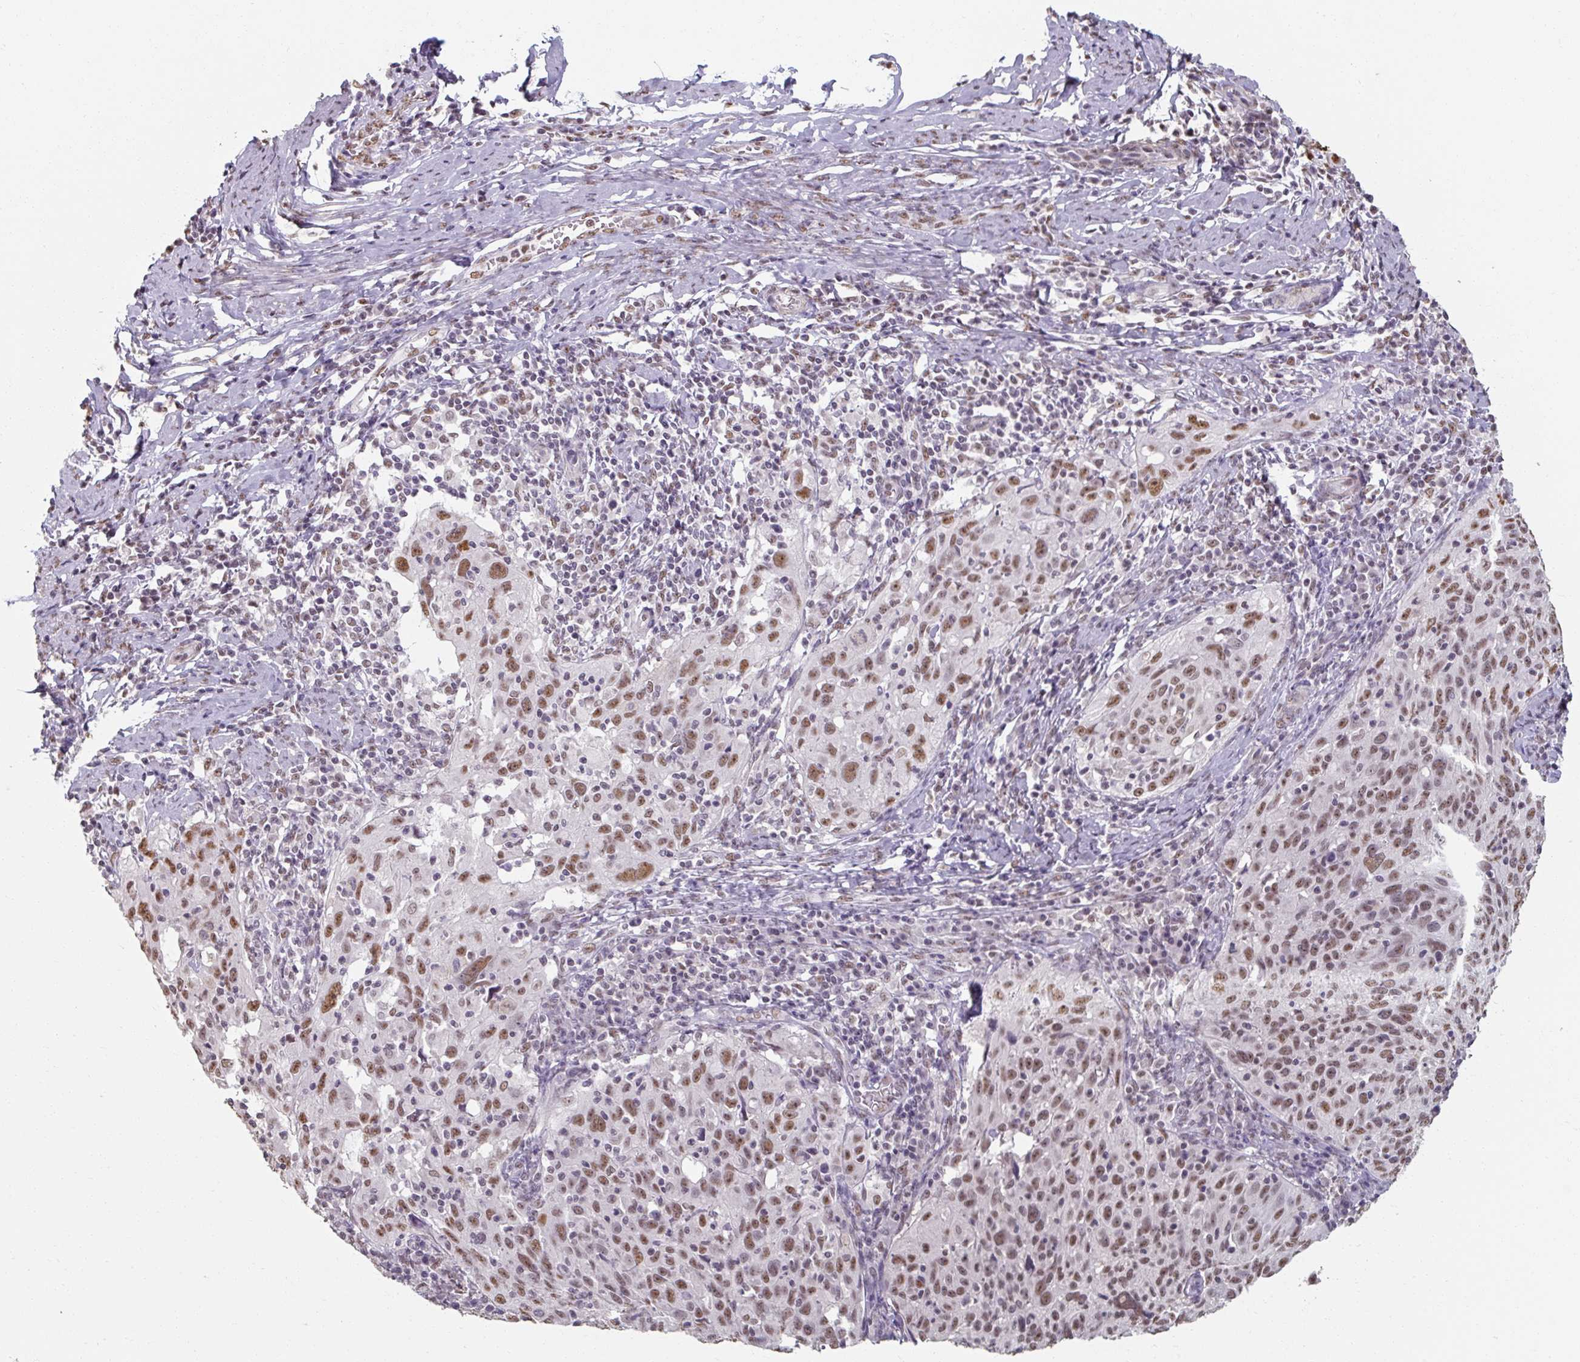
{"staining": {"intensity": "moderate", "quantity": ">75%", "location": "nuclear"}, "tissue": "cervical cancer", "cell_type": "Tumor cells", "image_type": "cancer", "snomed": [{"axis": "morphology", "description": "Squamous cell carcinoma, NOS"}, {"axis": "topography", "description": "Cervix"}], "caption": "Brown immunohistochemical staining in cervical squamous cell carcinoma shows moderate nuclear positivity in about >75% of tumor cells.", "gene": "ZFTRAF1", "patient": {"sex": "female", "age": 31}}